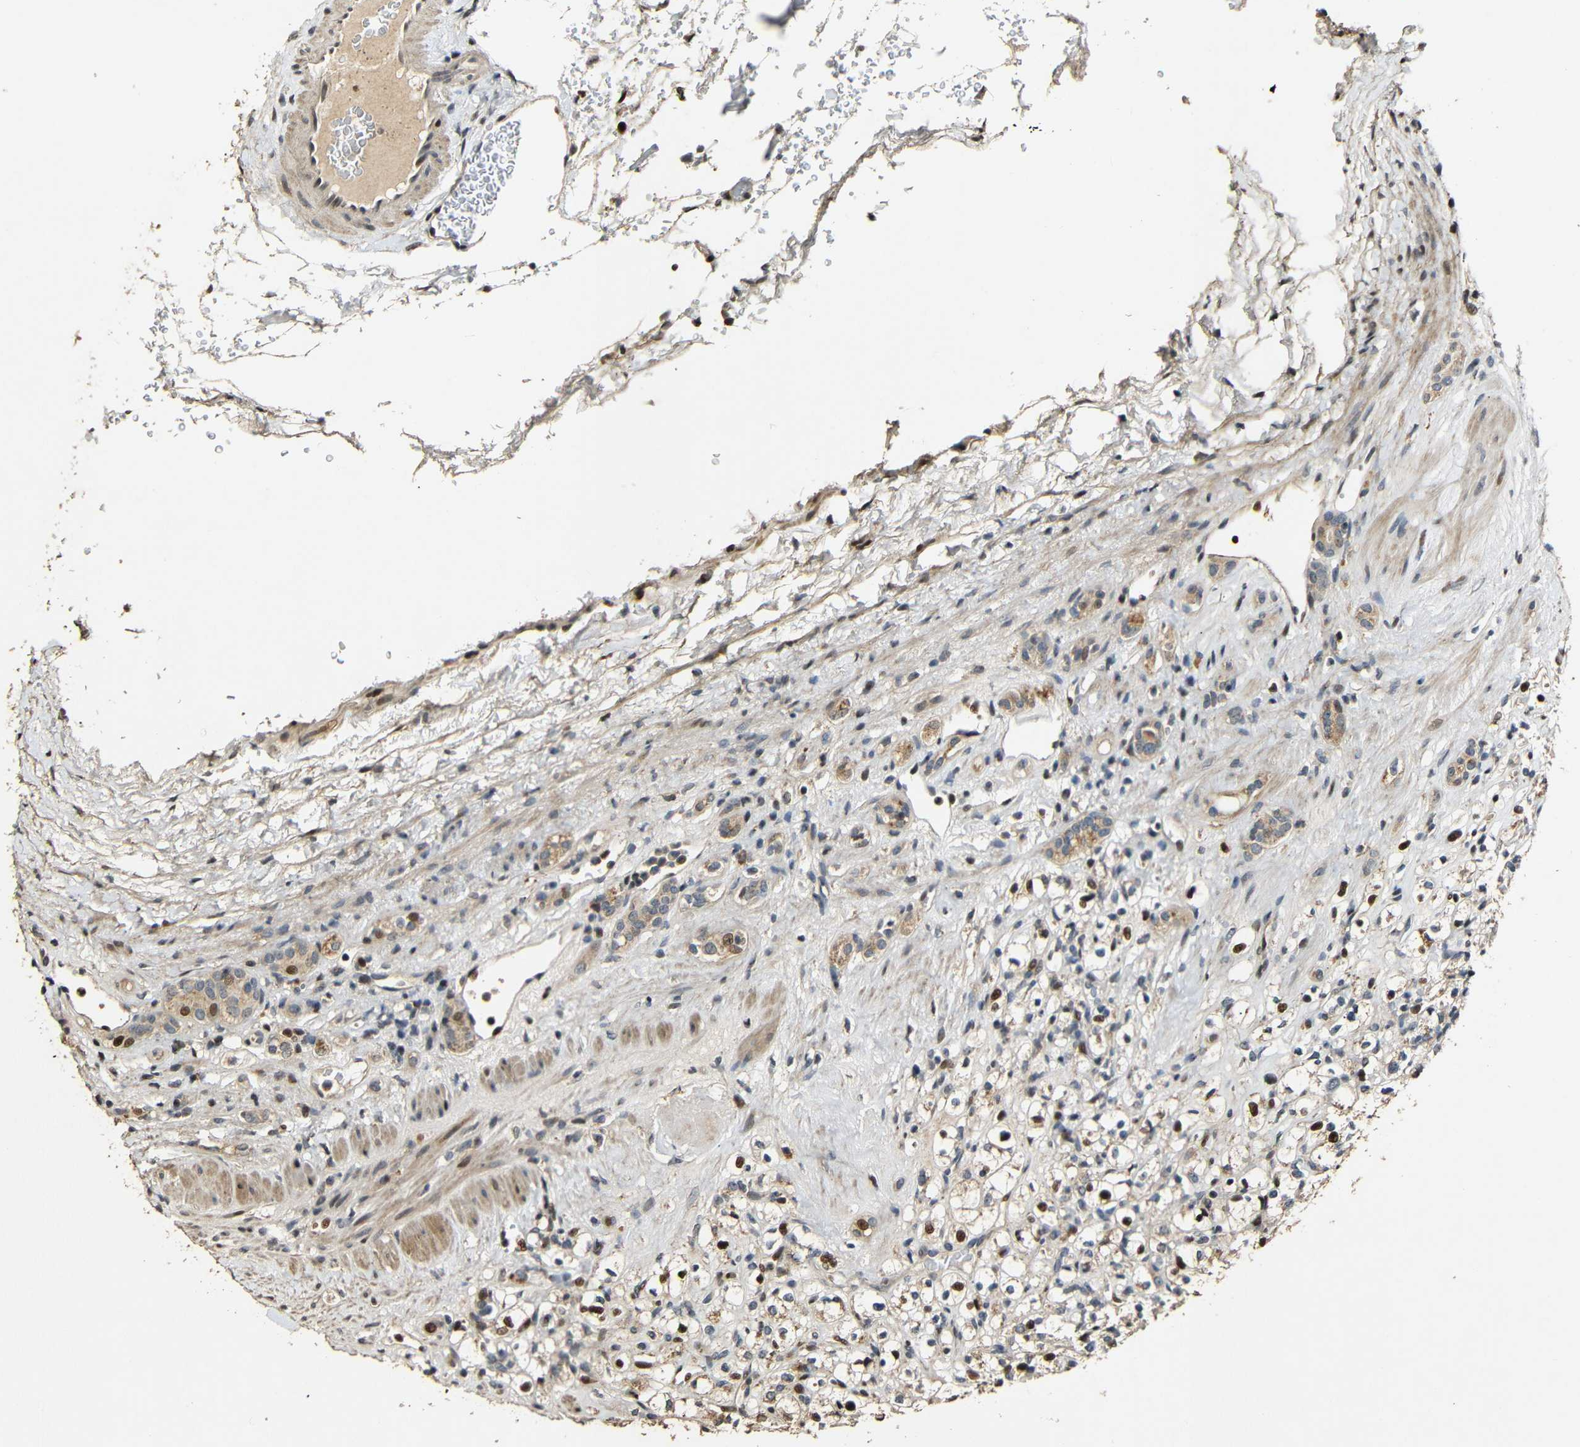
{"staining": {"intensity": "moderate", "quantity": ">75%", "location": "cytoplasmic/membranous,nuclear"}, "tissue": "renal cancer", "cell_type": "Tumor cells", "image_type": "cancer", "snomed": [{"axis": "morphology", "description": "Normal tissue, NOS"}, {"axis": "morphology", "description": "Adenocarcinoma, NOS"}, {"axis": "topography", "description": "Kidney"}], "caption": "Renal cancer tissue reveals moderate cytoplasmic/membranous and nuclear staining in approximately >75% of tumor cells (brown staining indicates protein expression, while blue staining denotes nuclei).", "gene": "KAZALD1", "patient": {"sex": "female", "age": 72}}